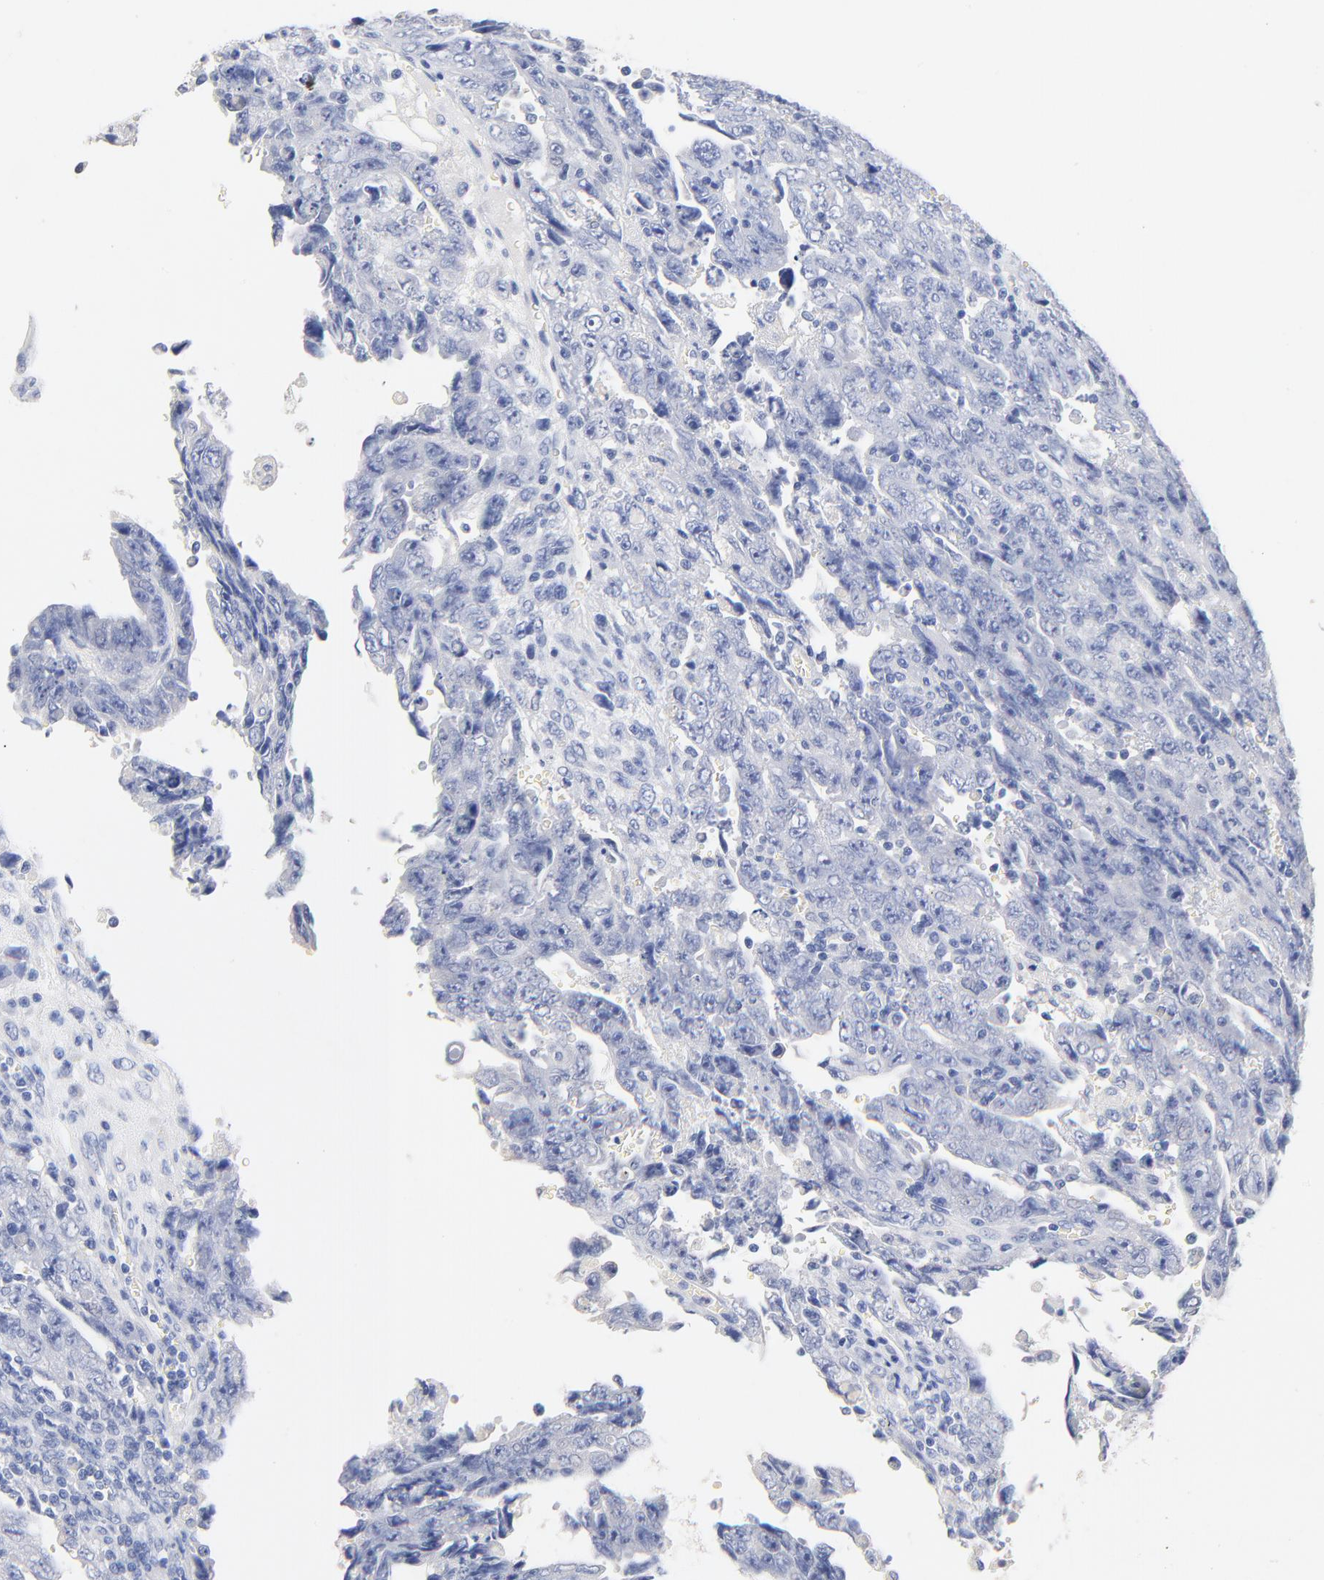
{"staining": {"intensity": "negative", "quantity": "none", "location": "none"}, "tissue": "testis cancer", "cell_type": "Tumor cells", "image_type": "cancer", "snomed": [{"axis": "morphology", "description": "Carcinoma, Embryonal, NOS"}, {"axis": "topography", "description": "Testis"}], "caption": "There is no significant staining in tumor cells of embryonal carcinoma (testis).", "gene": "CPS1", "patient": {"sex": "male", "age": 28}}